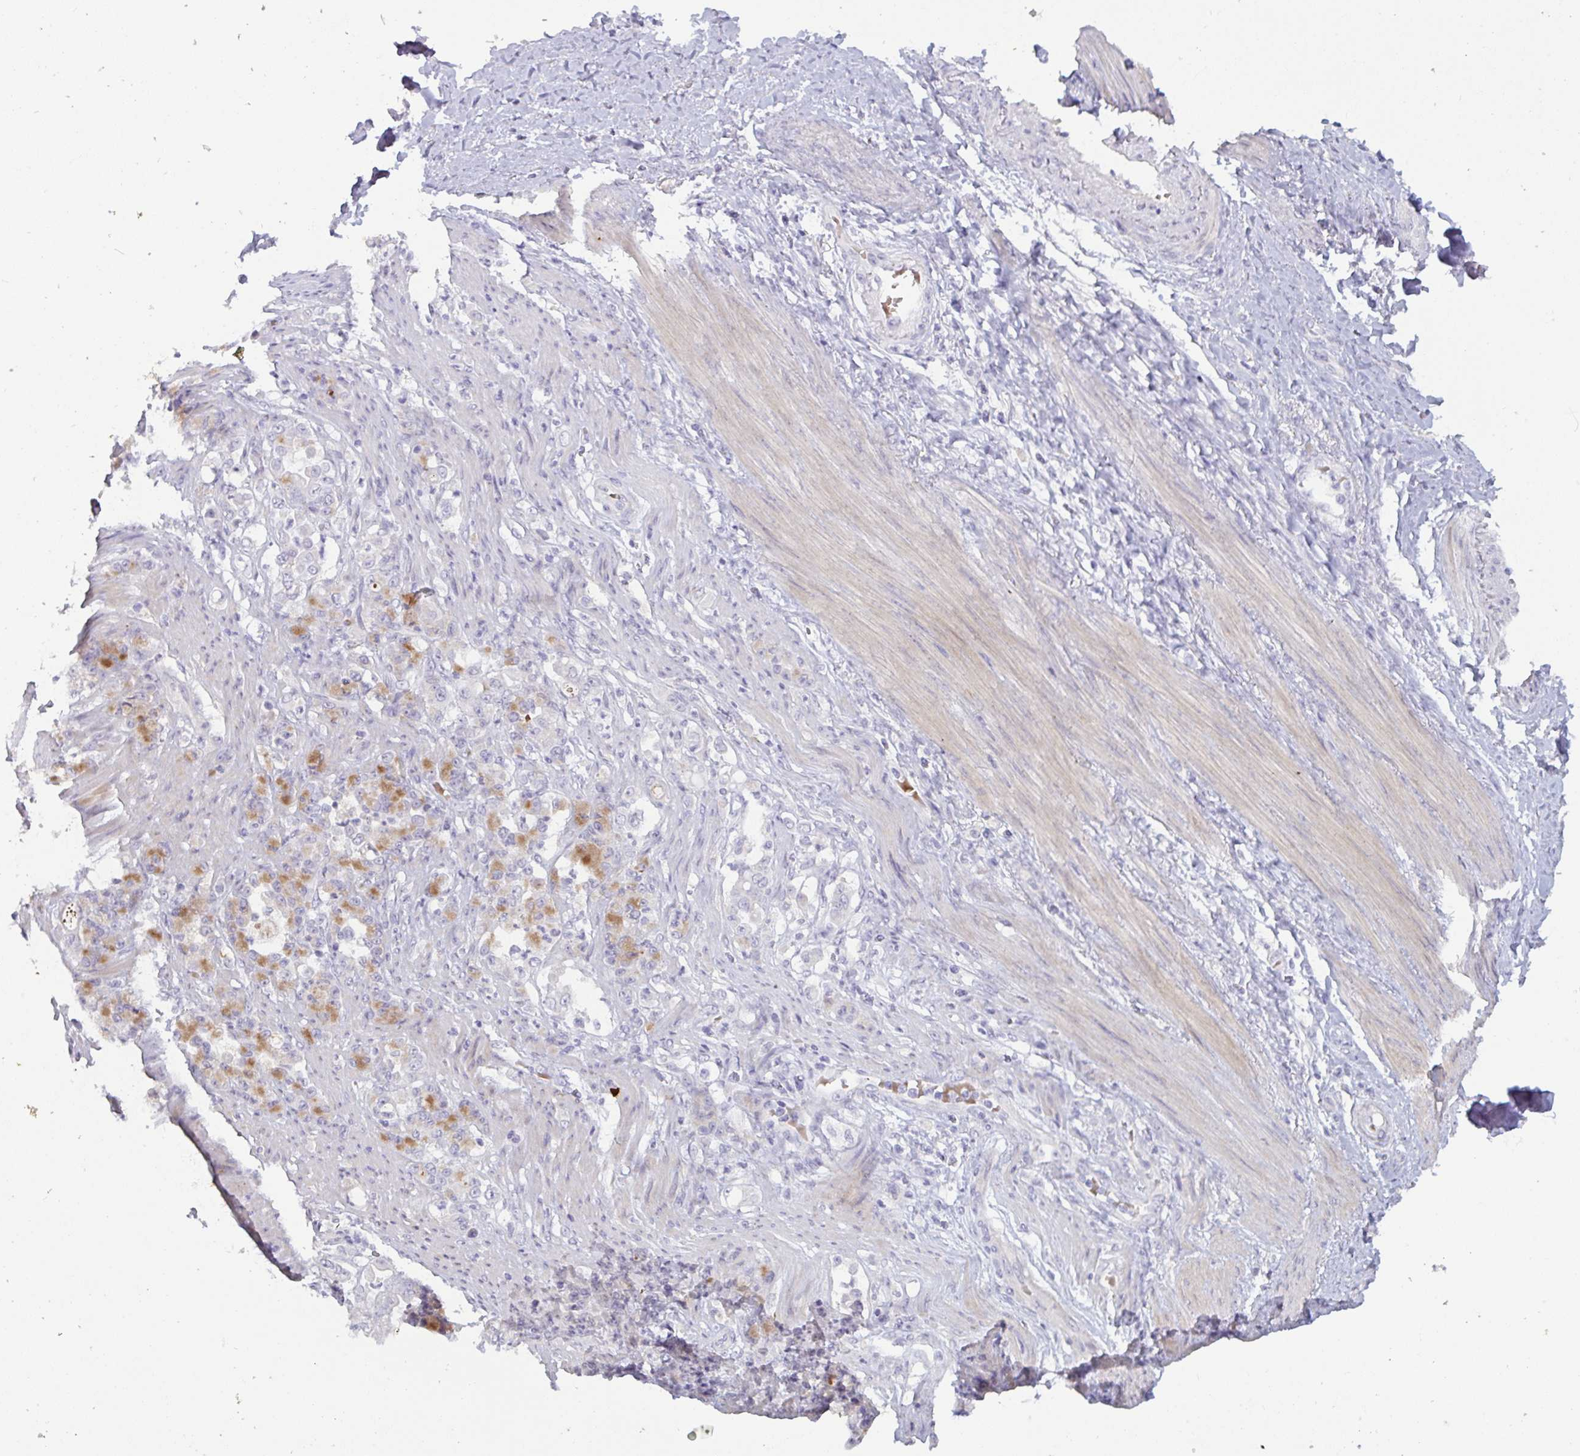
{"staining": {"intensity": "moderate", "quantity": "<25%", "location": "cytoplasmic/membranous"}, "tissue": "stomach cancer", "cell_type": "Tumor cells", "image_type": "cancer", "snomed": [{"axis": "morphology", "description": "Normal tissue, NOS"}, {"axis": "morphology", "description": "Adenocarcinoma, NOS"}, {"axis": "topography", "description": "Stomach"}], "caption": "Moderate cytoplasmic/membranous expression is identified in about <25% of tumor cells in stomach cancer (adenocarcinoma).", "gene": "RFPL4B", "patient": {"sex": "female", "age": 79}}